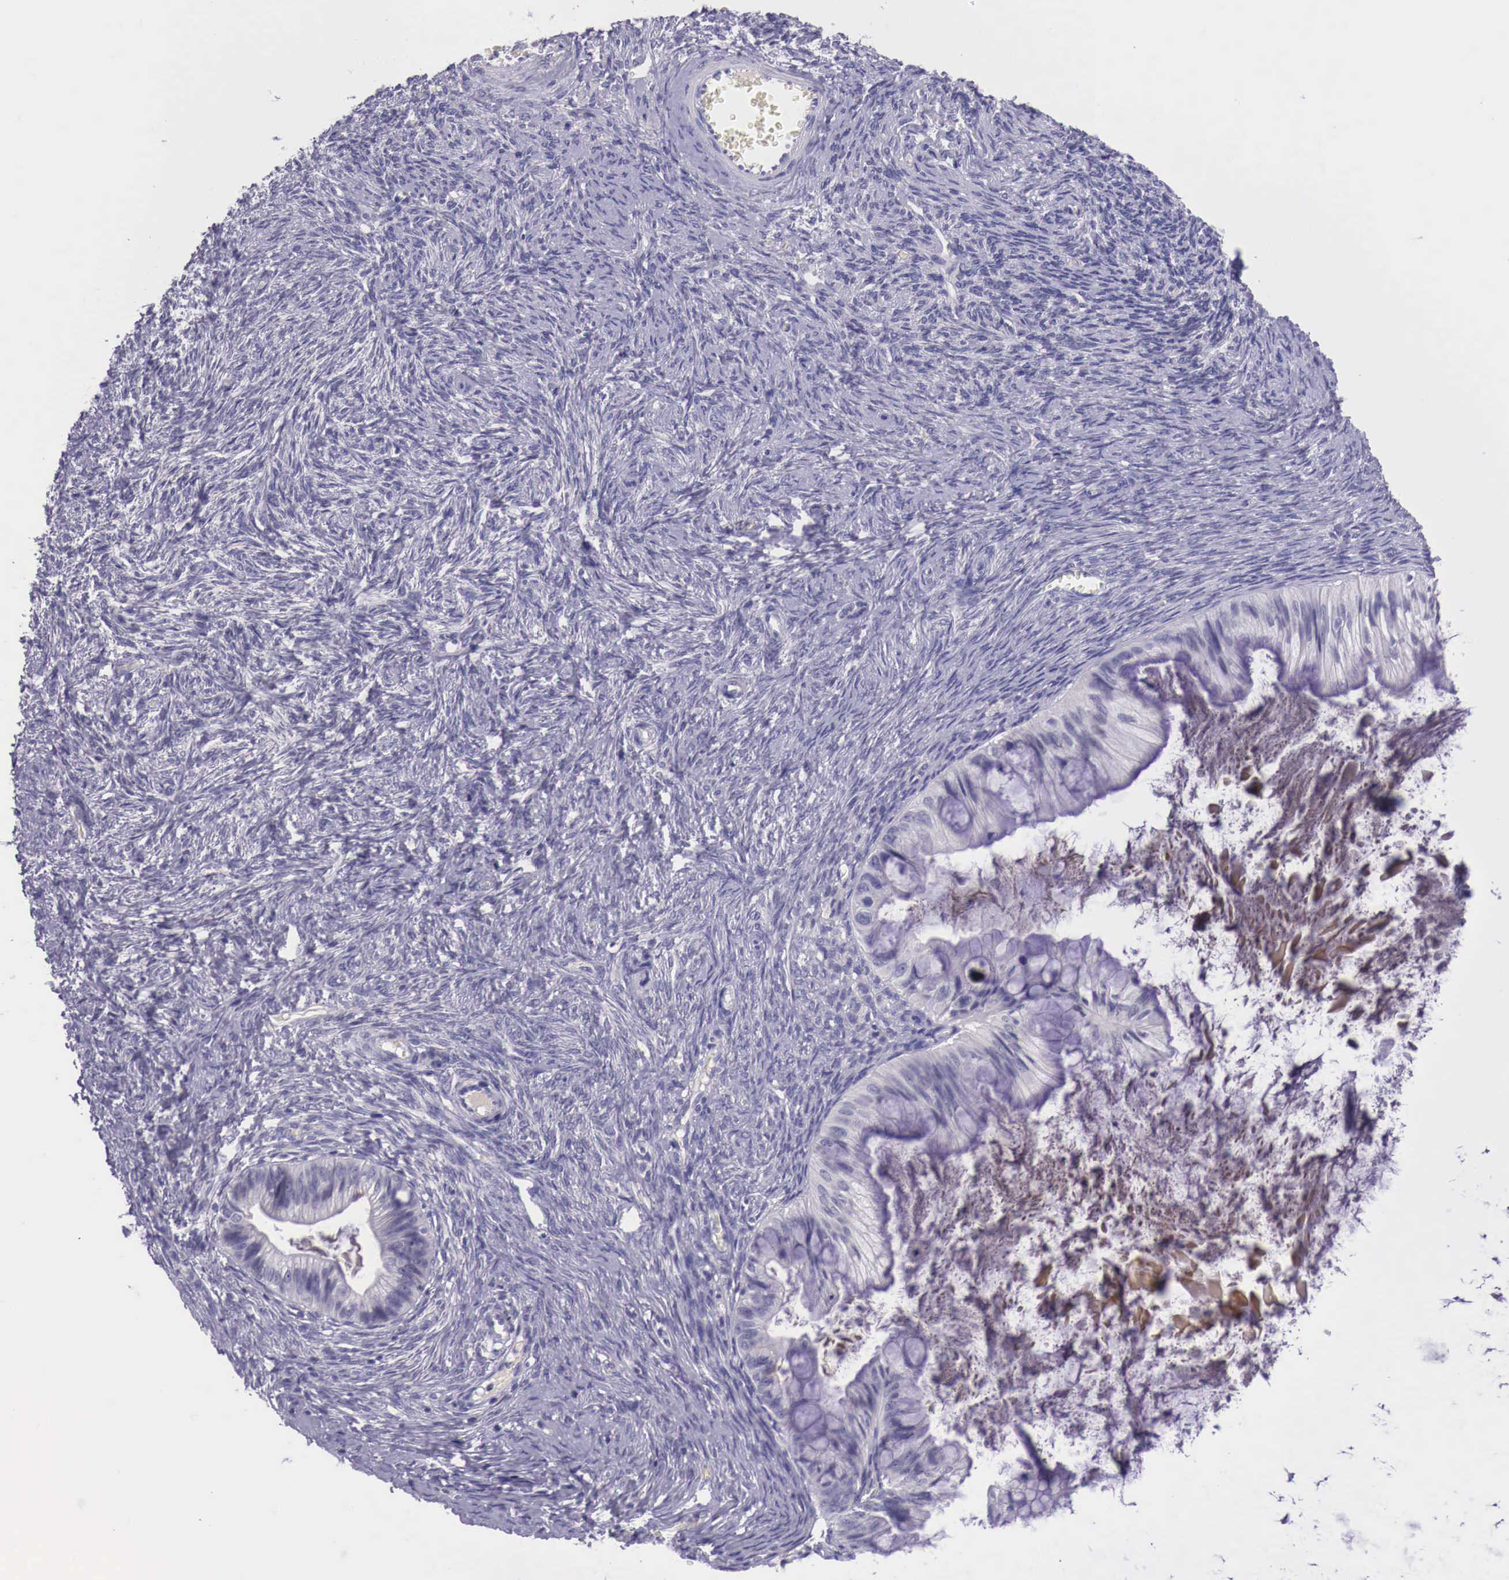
{"staining": {"intensity": "negative", "quantity": "none", "location": "none"}, "tissue": "ovarian cancer", "cell_type": "Tumor cells", "image_type": "cancer", "snomed": [{"axis": "morphology", "description": "Cystadenocarcinoma, mucinous, NOS"}, {"axis": "topography", "description": "Ovary"}], "caption": "This is an IHC micrograph of human ovarian cancer (mucinous cystadenocarcinoma). There is no positivity in tumor cells.", "gene": "BCL6", "patient": {"sex": "female", "age": 57}}